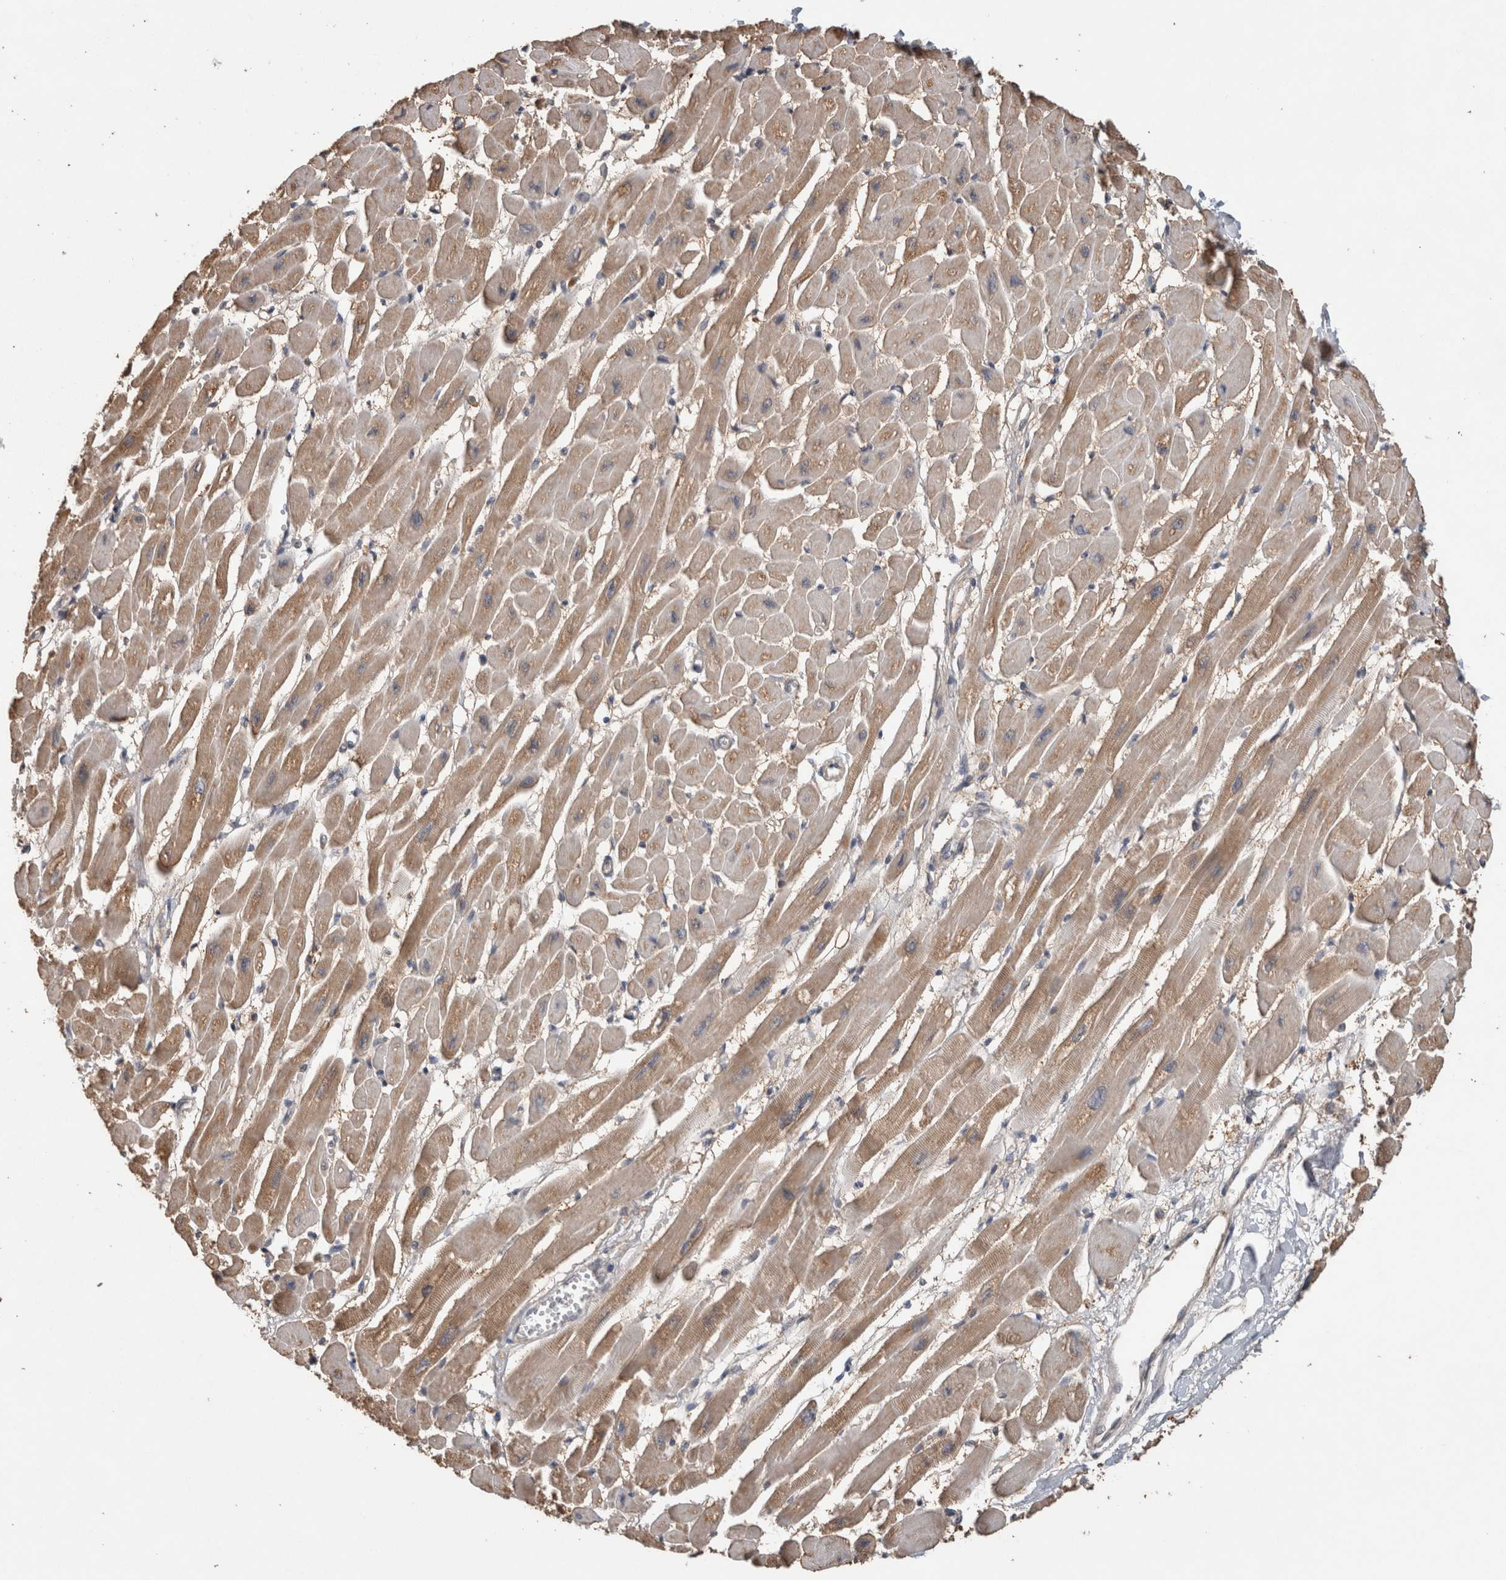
{"staining": {"intensity": "moderate", "quantity": ">75%", "location": "cytoplasmic/membranous"}, "tissue": "heart muscle", "cell_type": "Cardiomyocytes", "image_type": "normal", "snomed": [{"axis": "morphology", "description": "Normal tissue, NOS"}, {"axis": "topography", "description": "Heart"}], "caption": "Heart muscle stained with immunohistochemistry (IHC) displays moderate cytoplasmic/membranous positivity in approximately >75% of cardiomyocytes. (Stains: DAB in brown, nuclei in blue, Microscopy: brightfield microscopy at high magnification).", "gene": "TRIM5", "patient": {"sex": "female", "age": 54}}